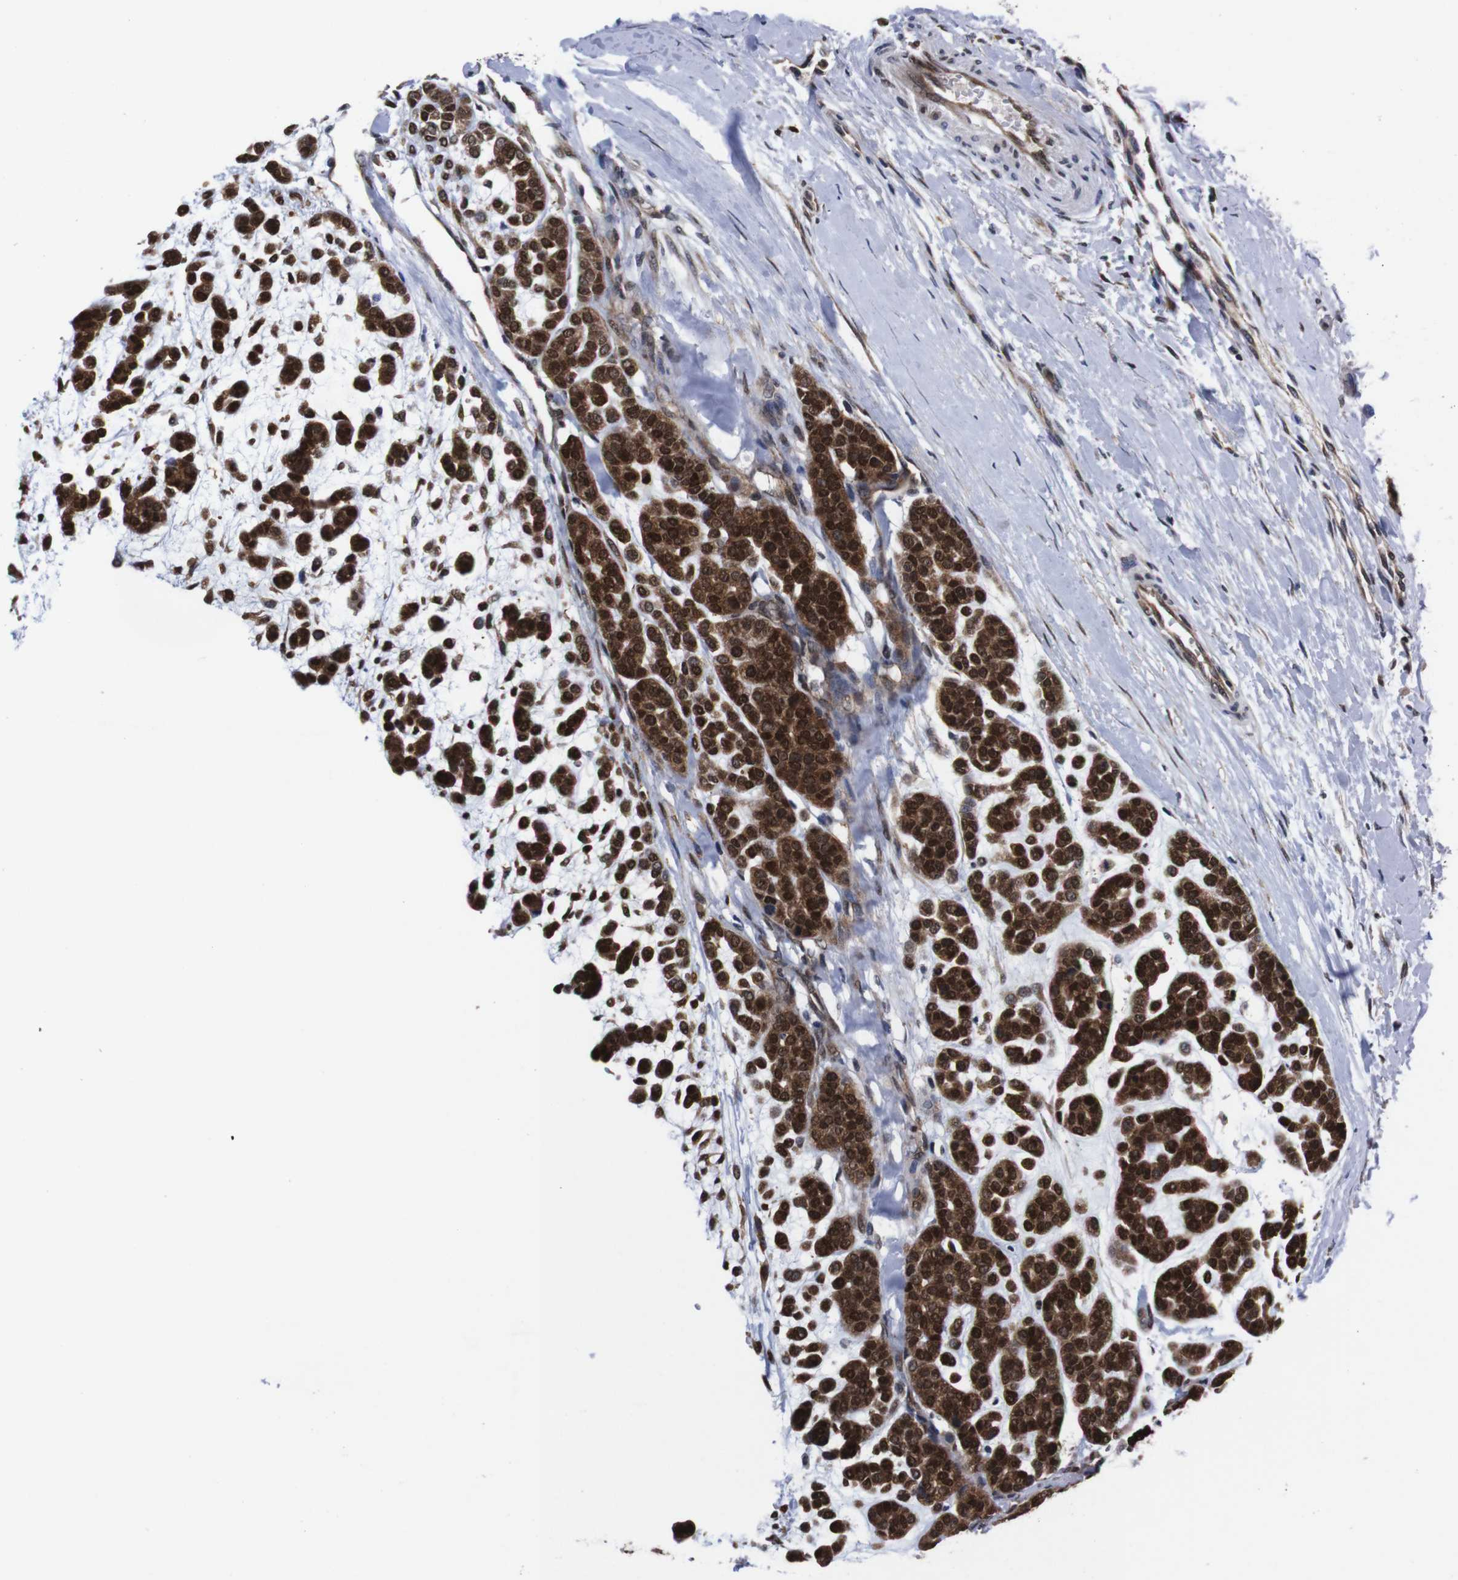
{"staining": {"intensity": "strong", "quantity": ">75%", "location": "cytoplasmic/membranous,nuclear"}, "tissue": "head and neck cancer", "cell_type": "Tumor cells", "image_type": "cancer", "snomed": [{"axis": "morphology", "description": "Adenocarcinoma, NOS"}, {"axis": "morphology", "description": "Adenoma, NOS"}, {"axis": "topography", "description": "Head-Neck"}], "caption": "This histopathology image displays immunohistochemistry staining of human adenoma (head and neck), with high strong cytoplasmic/membranous and nuclear positivity in about >75% of tumor cells.", "gene": "UBQLN2", "patient": {"sex": "female", "age": 55}}